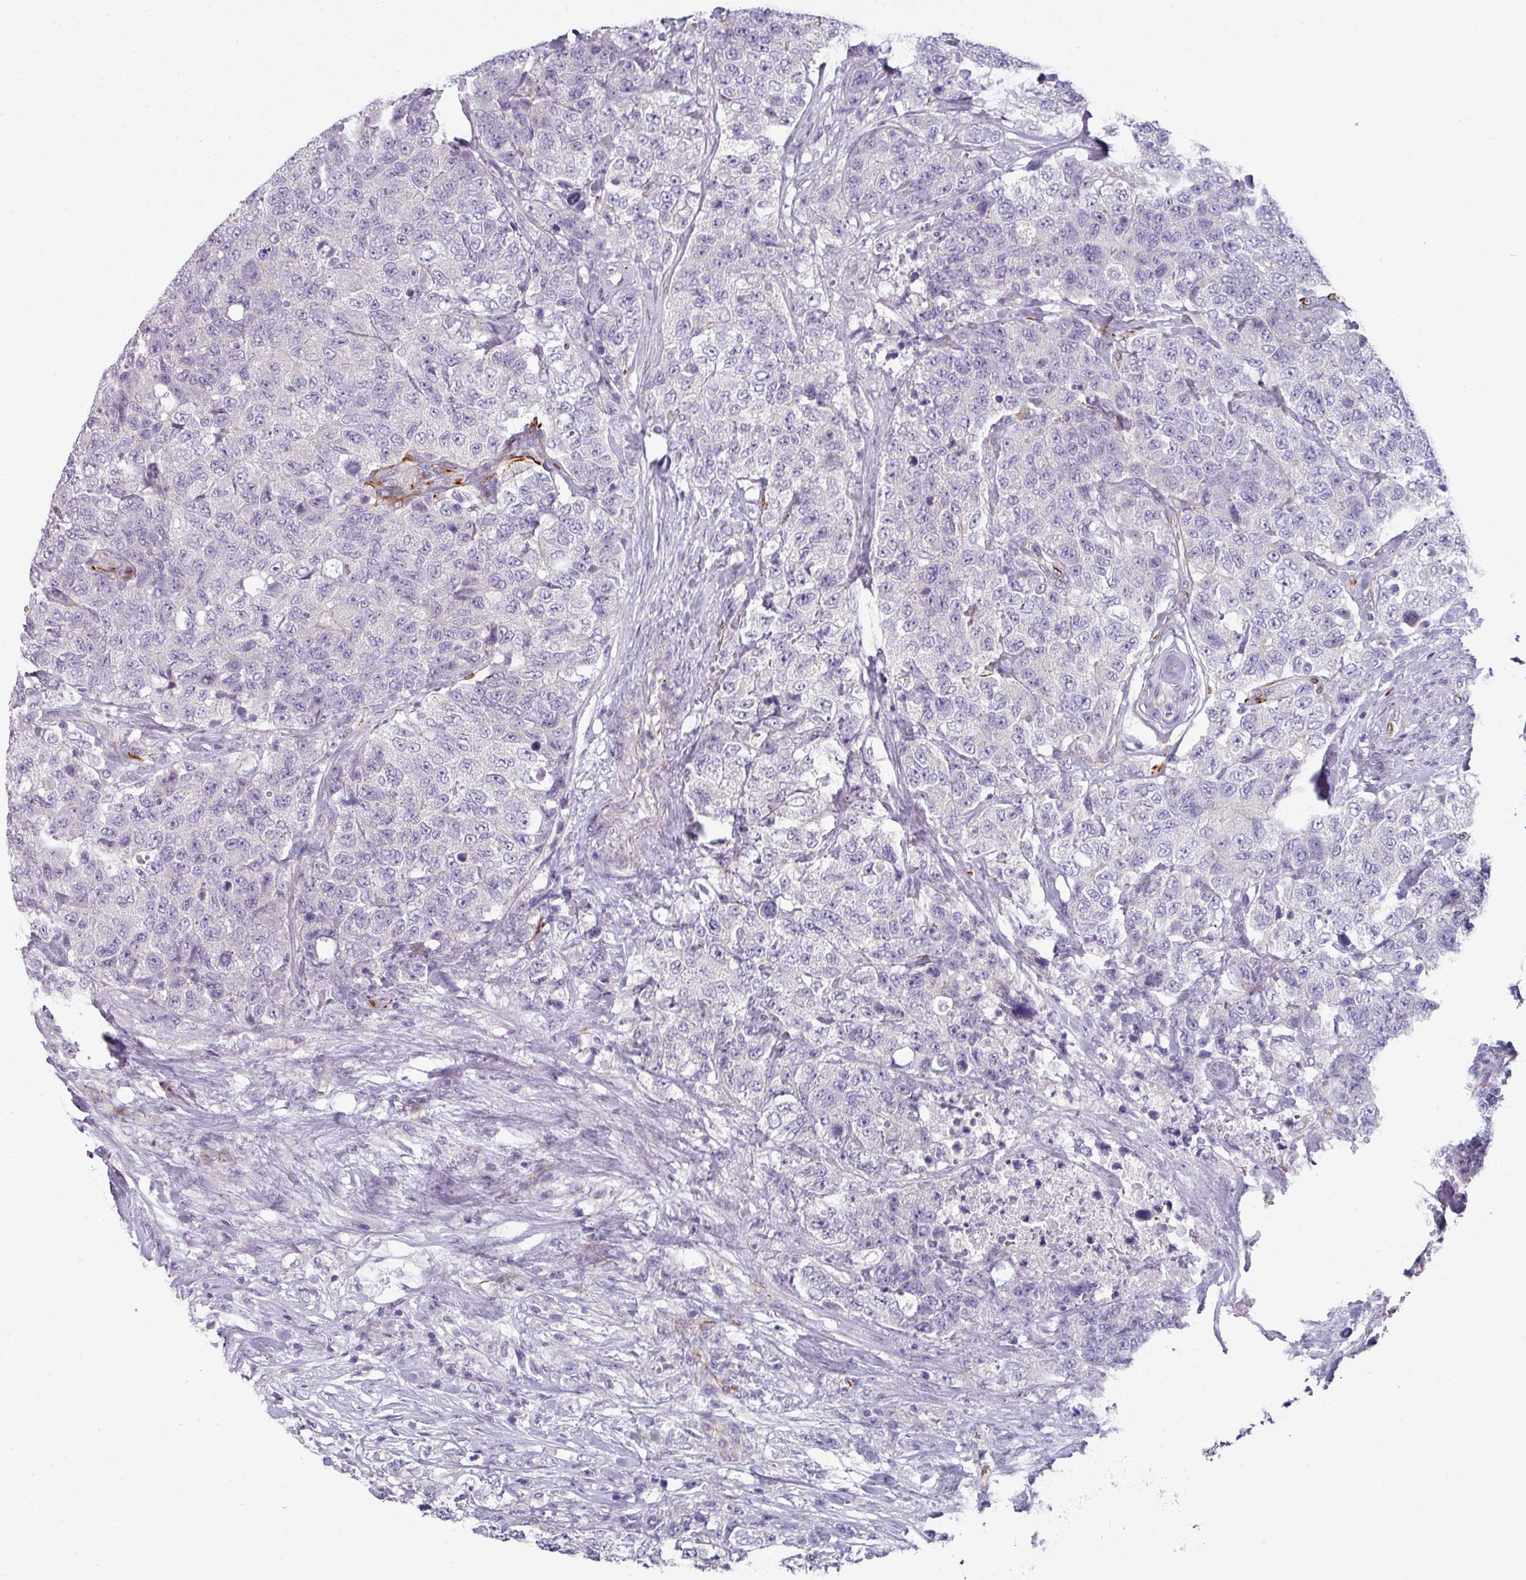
{"staining": {"intensity": "negative", "quantity": "none", "location": "none"}, "tissue": "urothelial cancer", "cell_type": "Tumor cells", "image_type": "cancer", "snomed": [{"axis": "morphology", "description": "Urothelial carcinoma, High grade"}, {"axis": "topography", "description": "Urinary bladder"}], "caption": "Urothelial cancer was stained to show a protein in brown. There is no significant expression in tumor cells. (DAB IHC visualized using brightfield microscopy, high magnification).", "gene": "SLC17A7", "patient": {"sex": "female", "age": 78}}